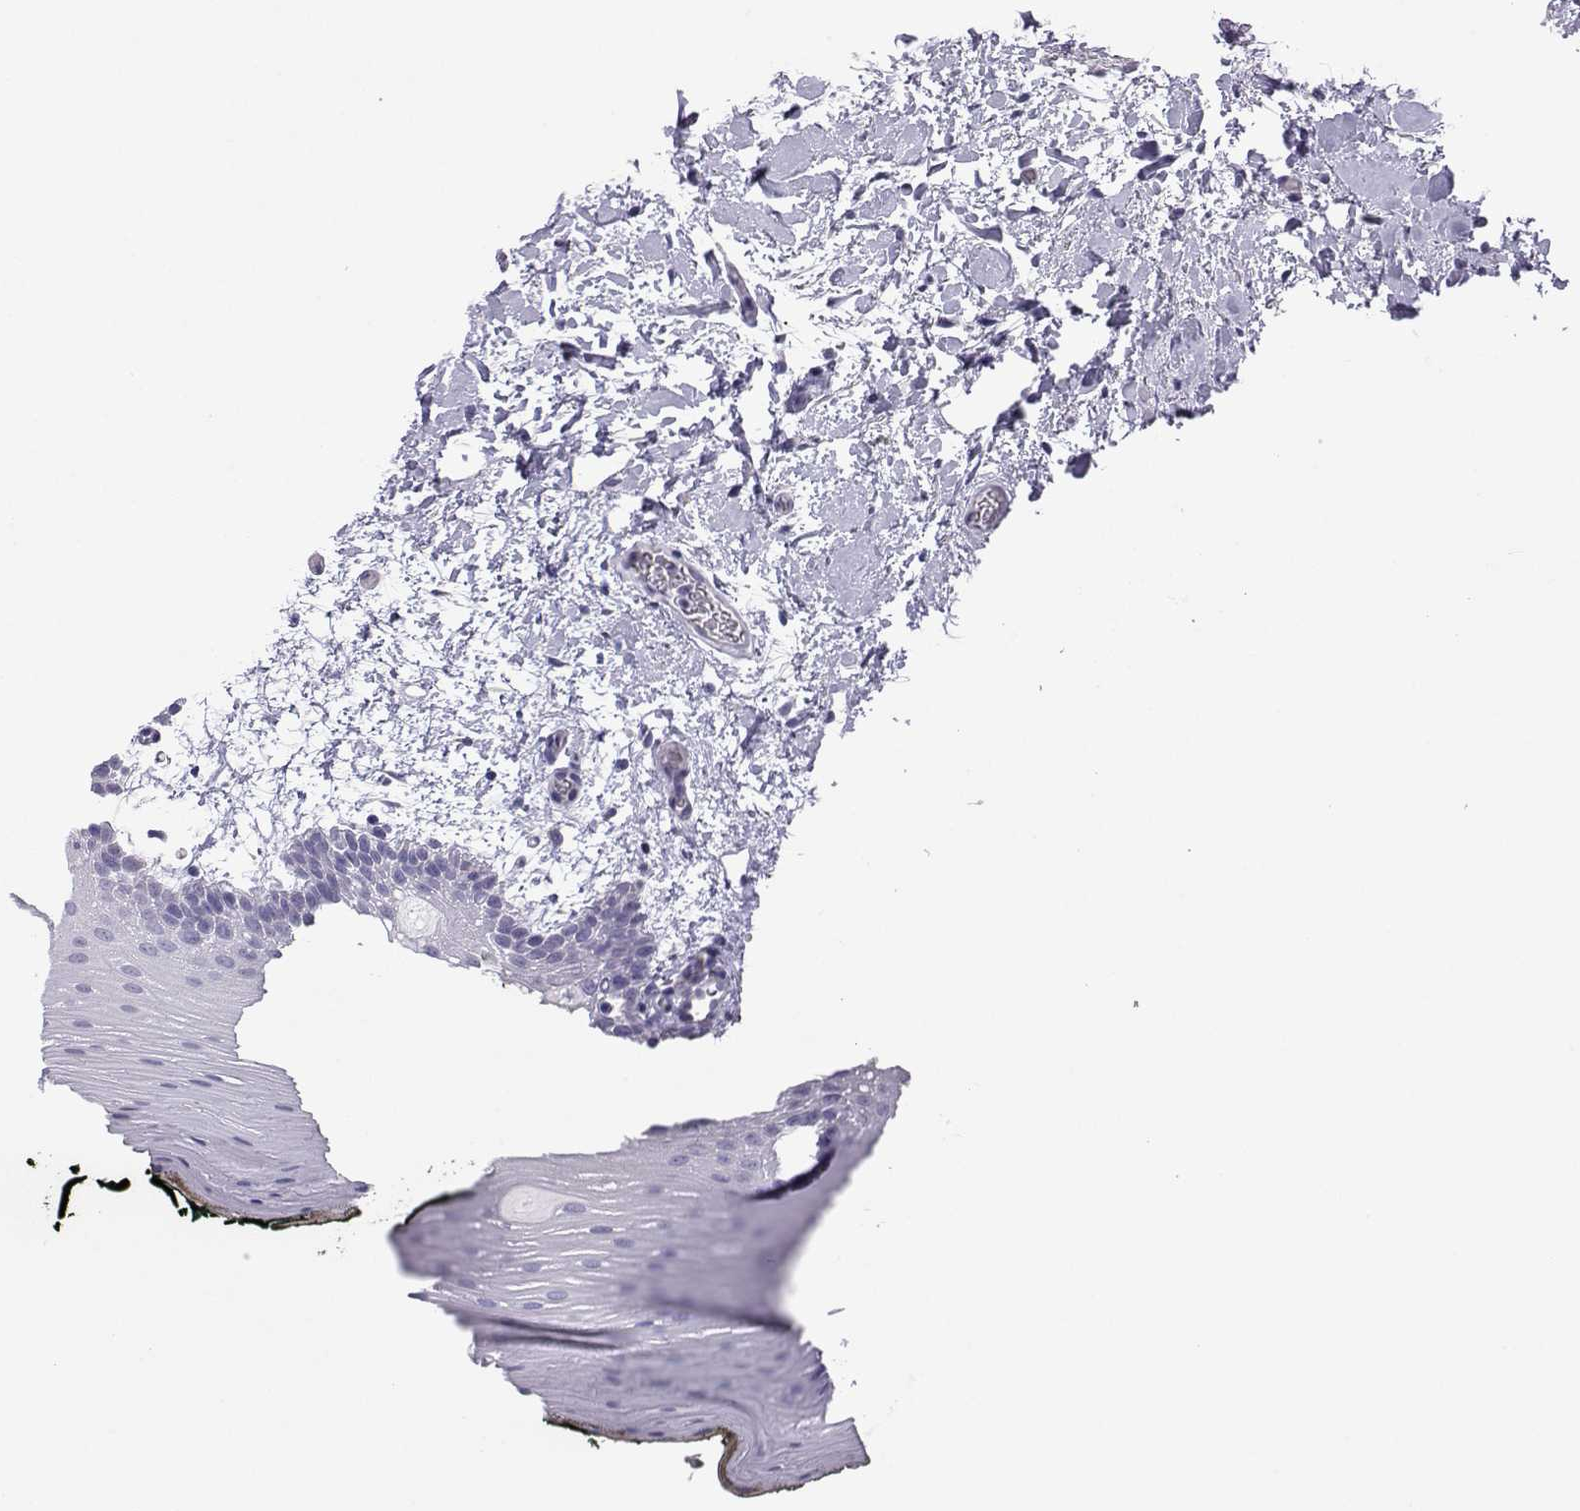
{"staining": {"intensity": "negative", "quantity": "none", "location": "none"}, "tissue": "oral mucosa", "cell_type": "Squamous epithelial cells", "image_type": "normal", "snomed": [{"axis": "morphology", "description": "Normal tissue, NOS"}, {"axis": "topography", "description": "Oral tissue"}, {"axis": "topography", "description": "Head-Neck"}], "caption": "This is an immunohistochemistry histopathology image of unremarkable oral mucosa. There is no staining in squamous epithelial cells.", "gene": "CFAP70", "patient": {"sex": "male", "age": 65}}